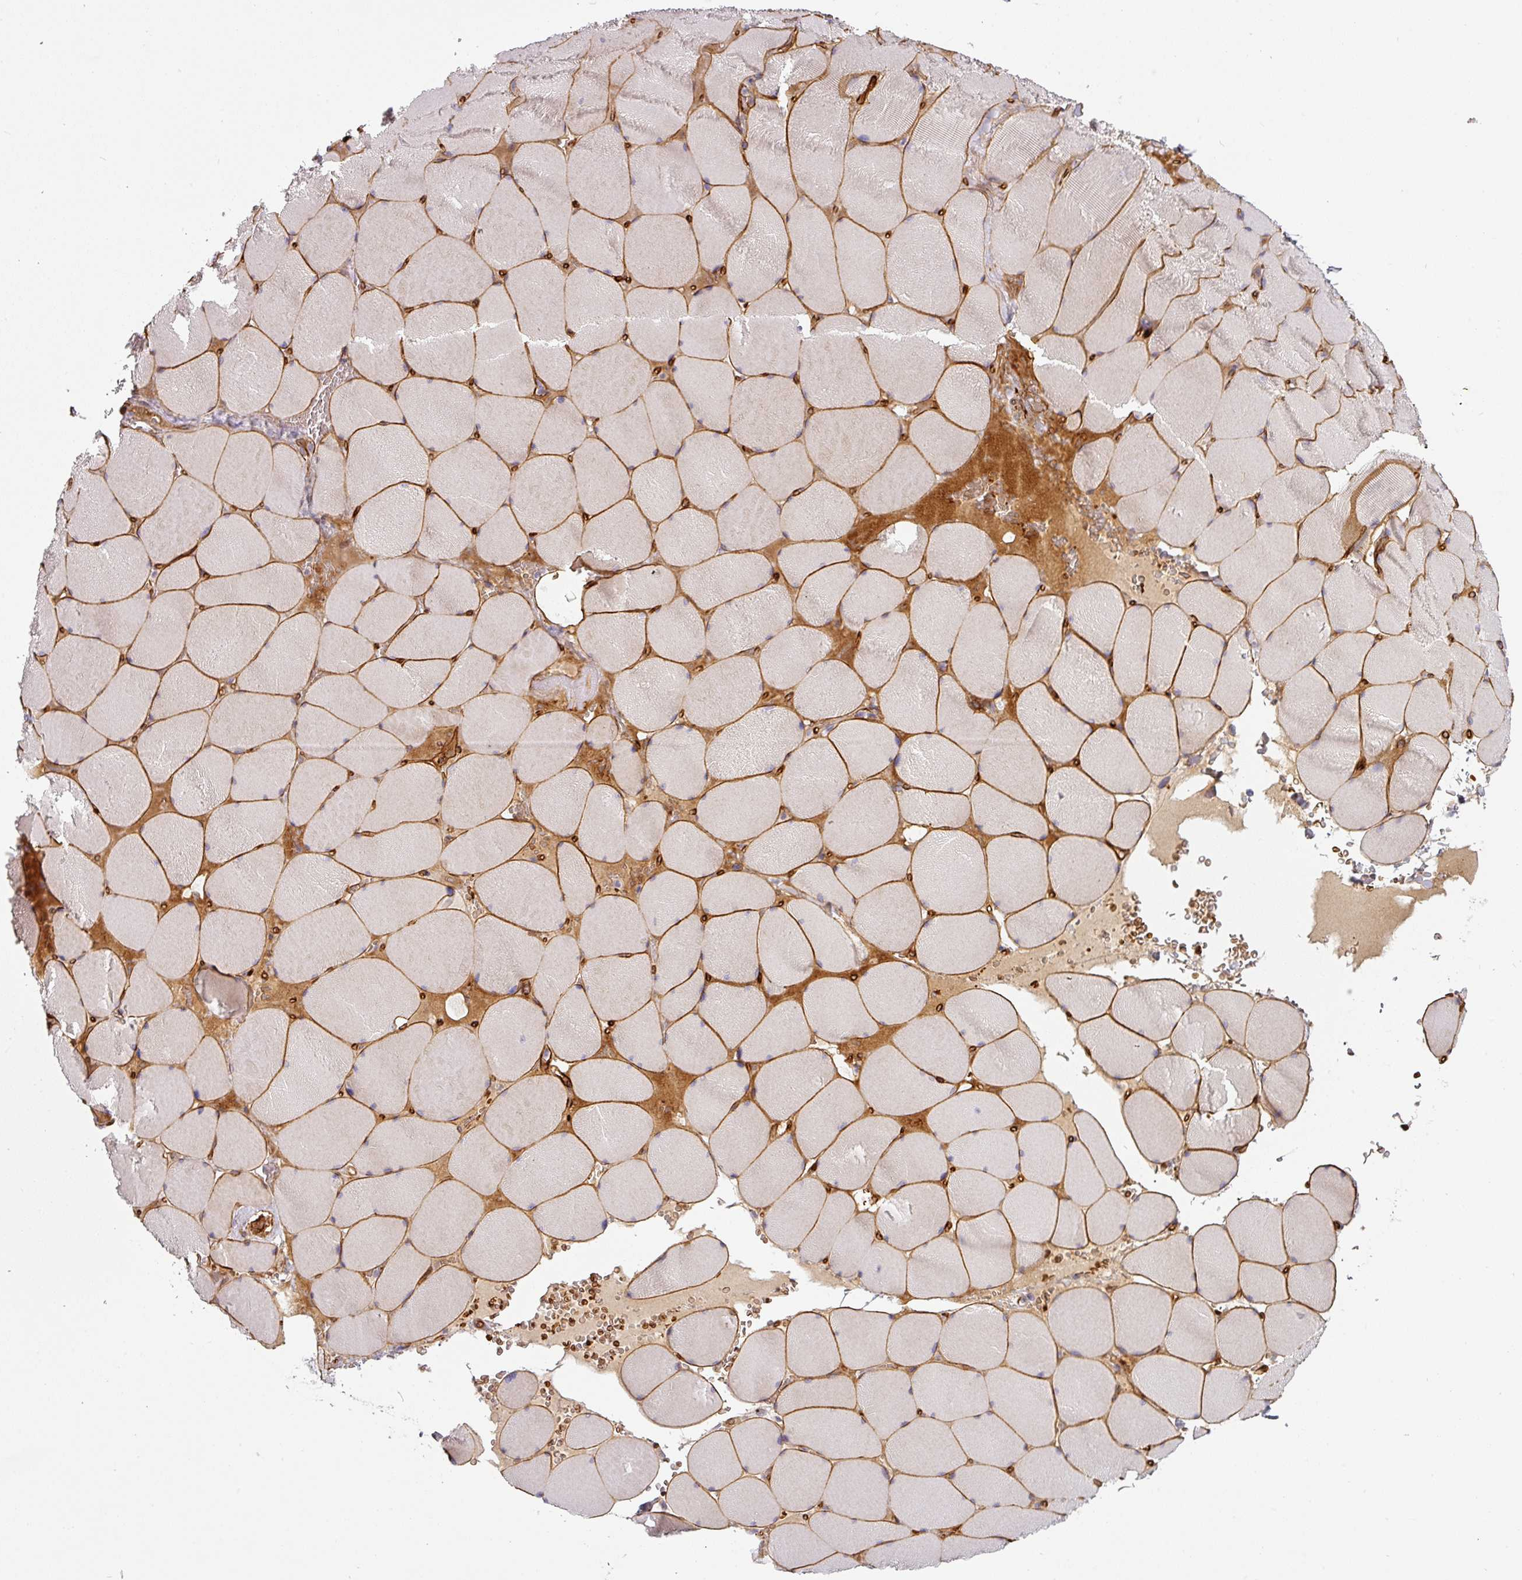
{"staining": {"intensity": "weak", "quantity": "<25%", "location": "cytoplasmic/membranous"}, "tissue": "skeletal muscle", "cell_type": "Myocytes", "image_type": "normal", "snomed": [{"axis": "morphology", "description": "Normal tissue, NOS"}, {"axis": "topography", "description": "Skeletal muscle"}, {"axis": "topography", "description": "Head-Neck"}], "caption": "IHC photomicrograph of benign skeletal muscle: skeletal muscle stained with DAB (3,3'-diaminobenzidine) reveals no significant protein expression in myocytes. The staining is performed using DAB (3,3'-diaminobenzidine) brown chromogen with nuclei counter-stained in using hematoxylin.", "gene": "PRODH2", "patient": {"sex": "male", "age": 66}}